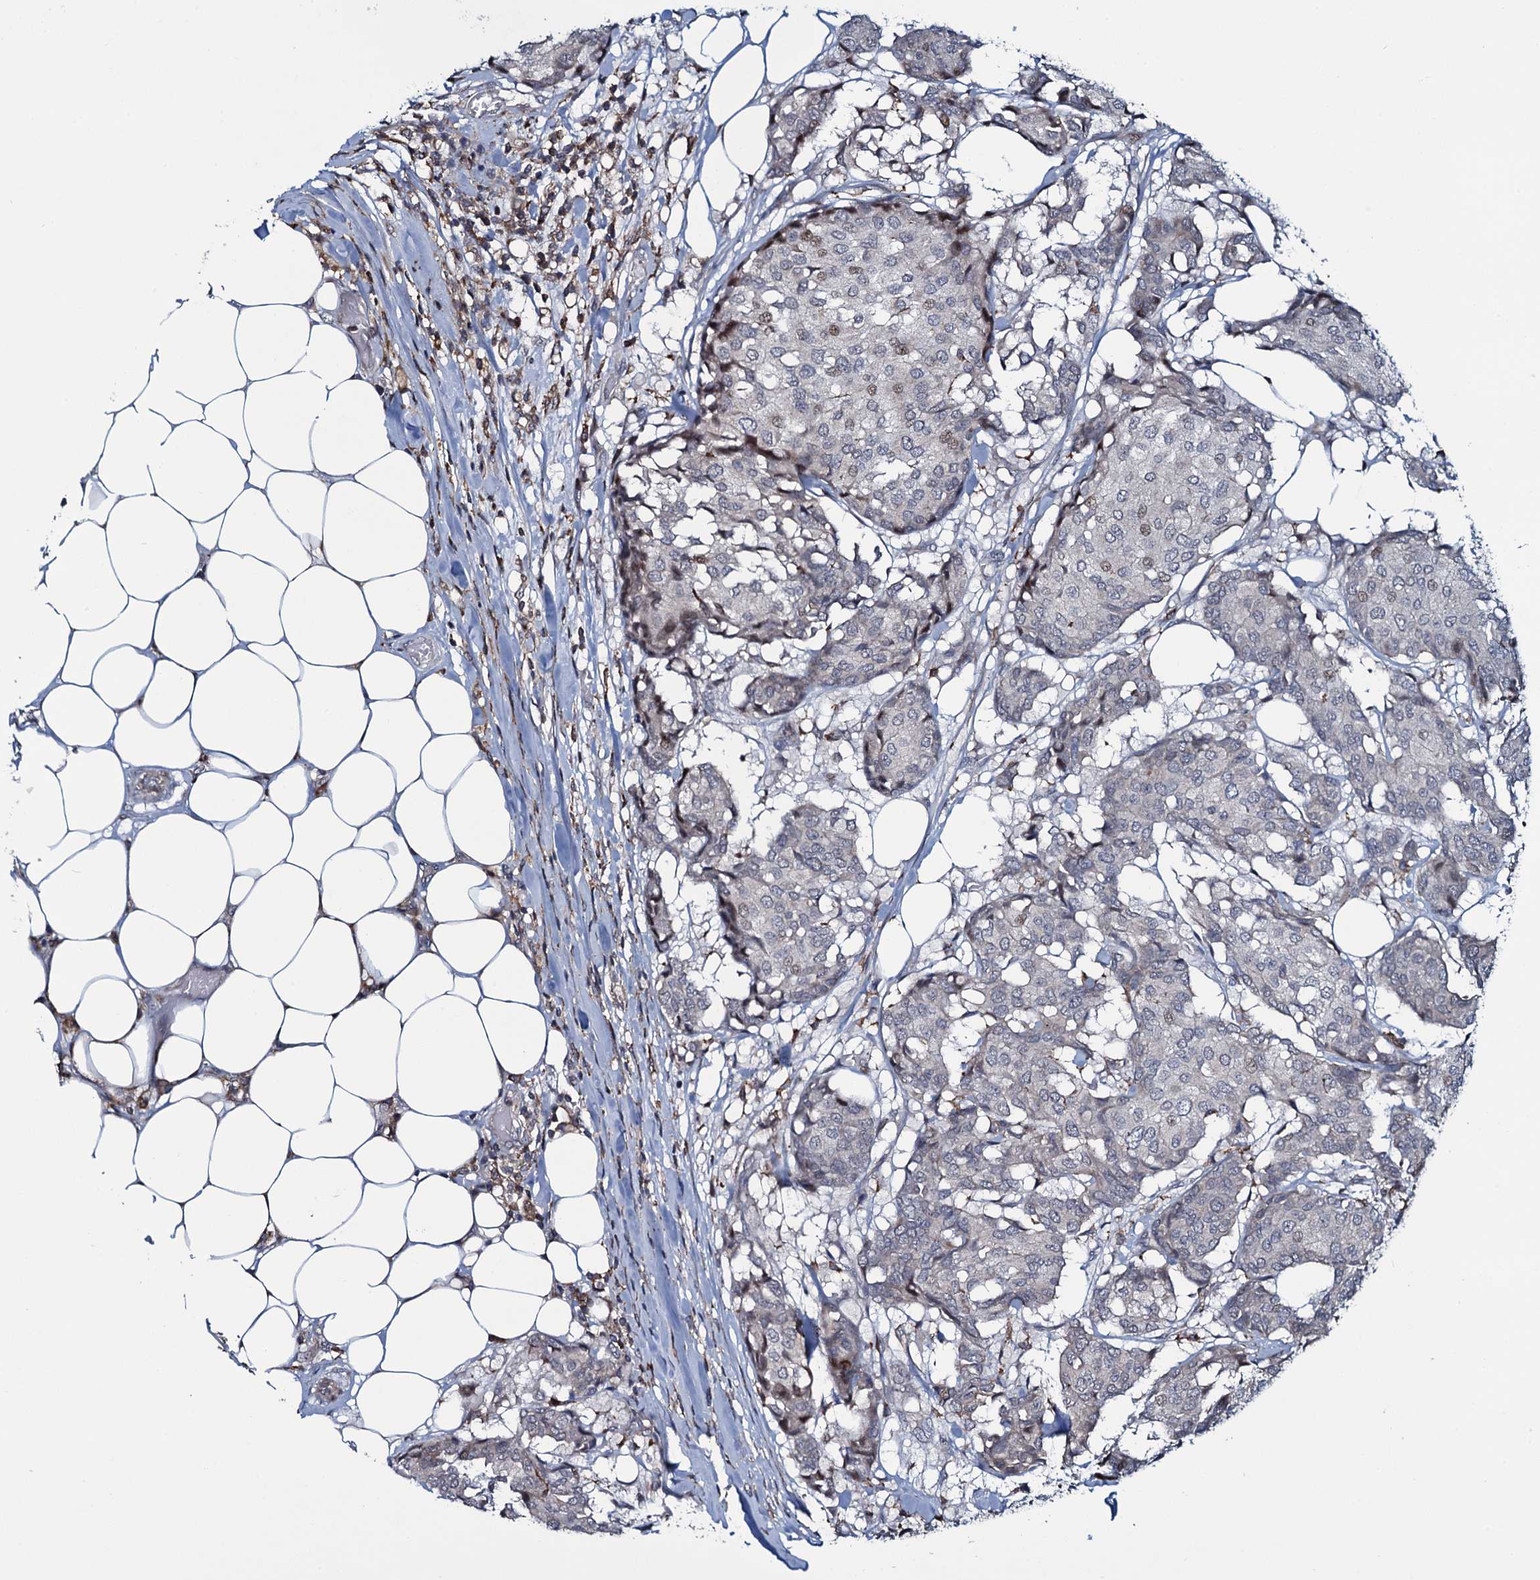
{"staining": {"intensity": "negative", "quantity": "none", "location": "none"}, "tissue": "breast cancer", "cell_type": "Tumor cells", "image_type": "cancer", "snomed": [{"axis": "morphology", "description": "Duct carcinoma"}, {"axis": "topography", "description": "Breast"}], "caption": "Tumor cells show no significant positivity in breast cancer. (Brightfield microscopy of DAB immunohistochemistry (IHC) at high magnification).", "gene": "CCDC102A", "patient": {"sex": "female", "age": 75}}